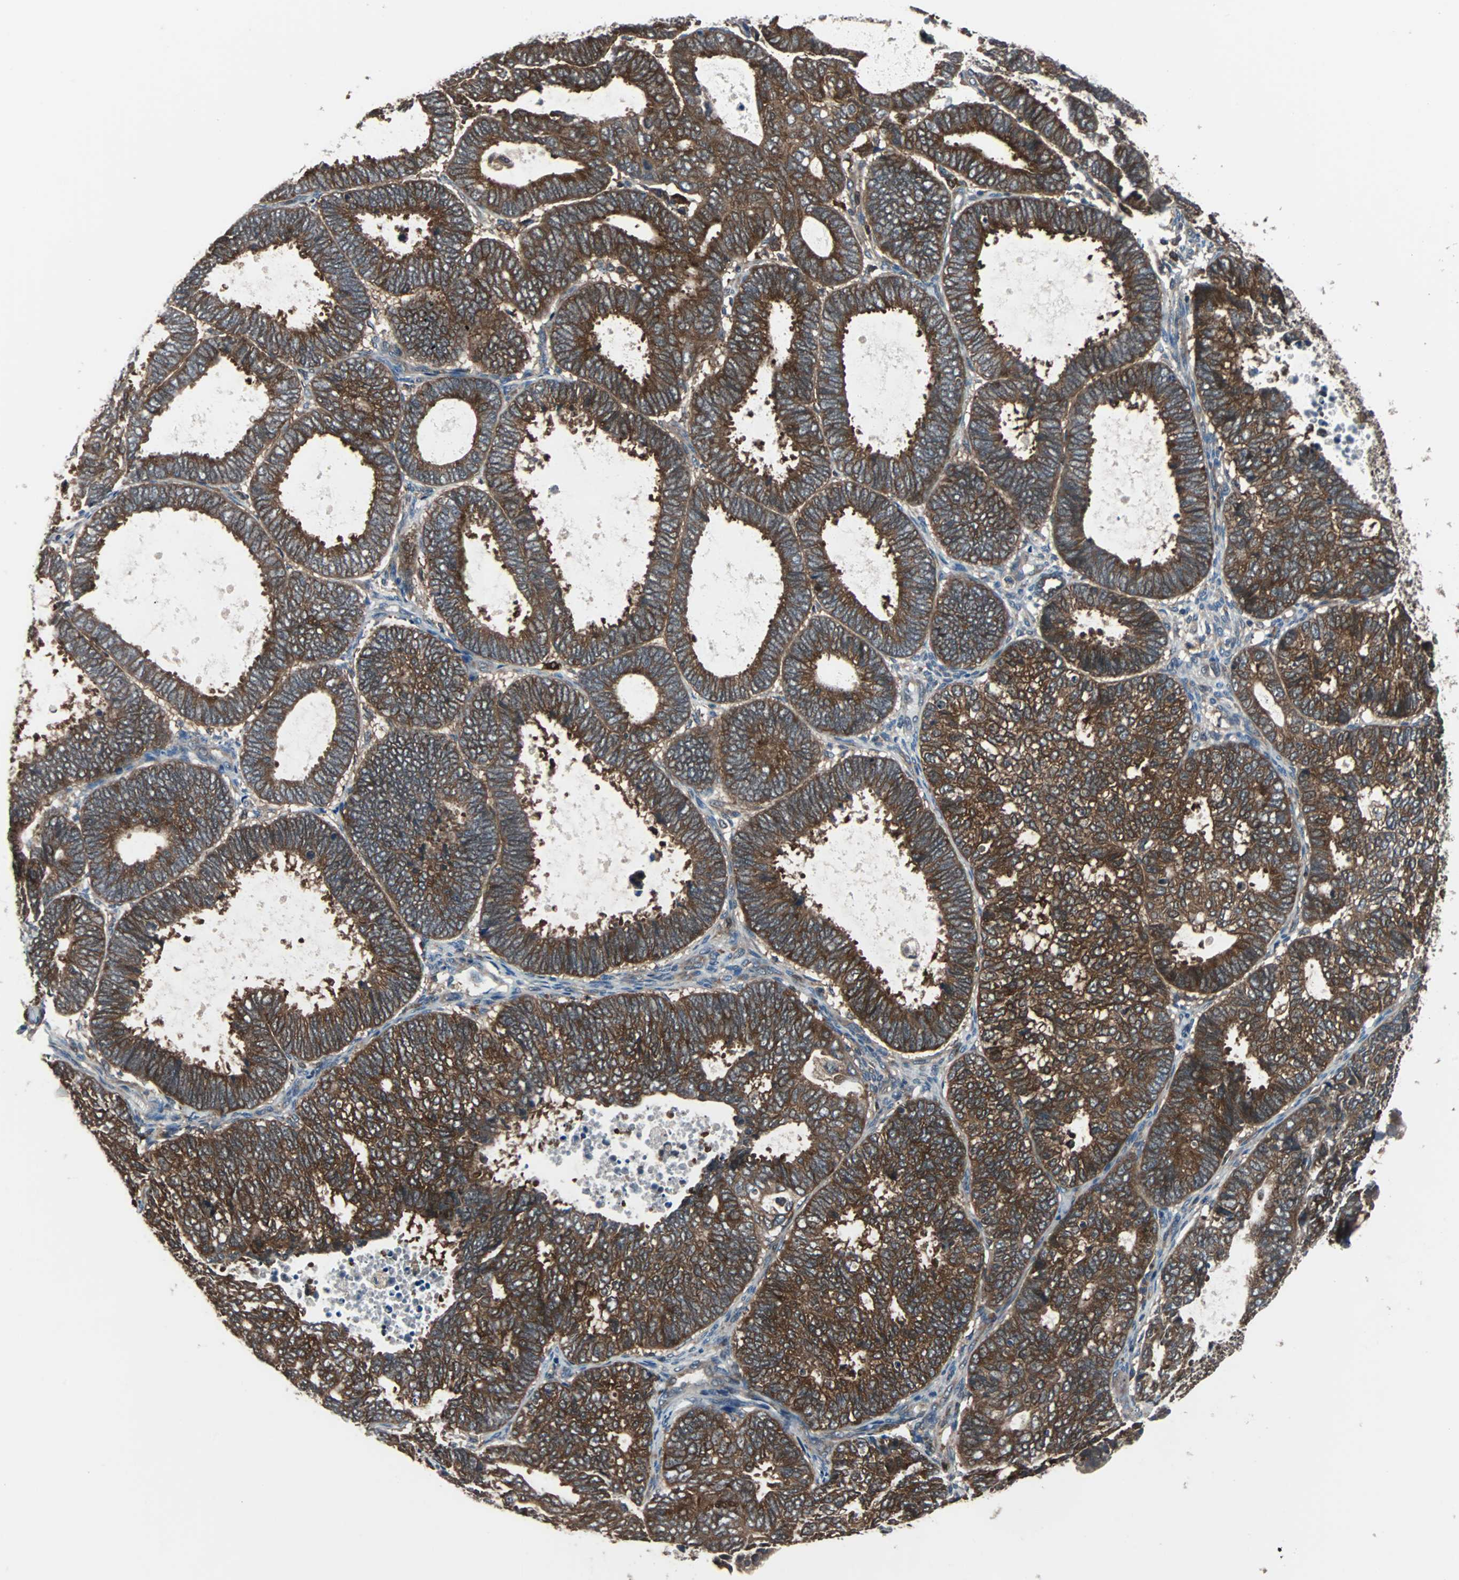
{"staining": {"intensity": "strong", "quantity": ">75%", "location": "cytoplasmic/membranous"}, "tissue": "endometrial cancer", "cell_type": "Tumor cells", "image_type": "cancer", "snomed": [{"axis": "morphology", "description": "Adenocarcinoma, NOS"}, {"axis": "topography", "description": "Uterus"}], "caption": "Human endometrial adenocarcinoma stained with a protein marker exhibits strong staining in tumor cells.", "gene": "PAK1", "patient": {"sex": "female", "age": 60}}